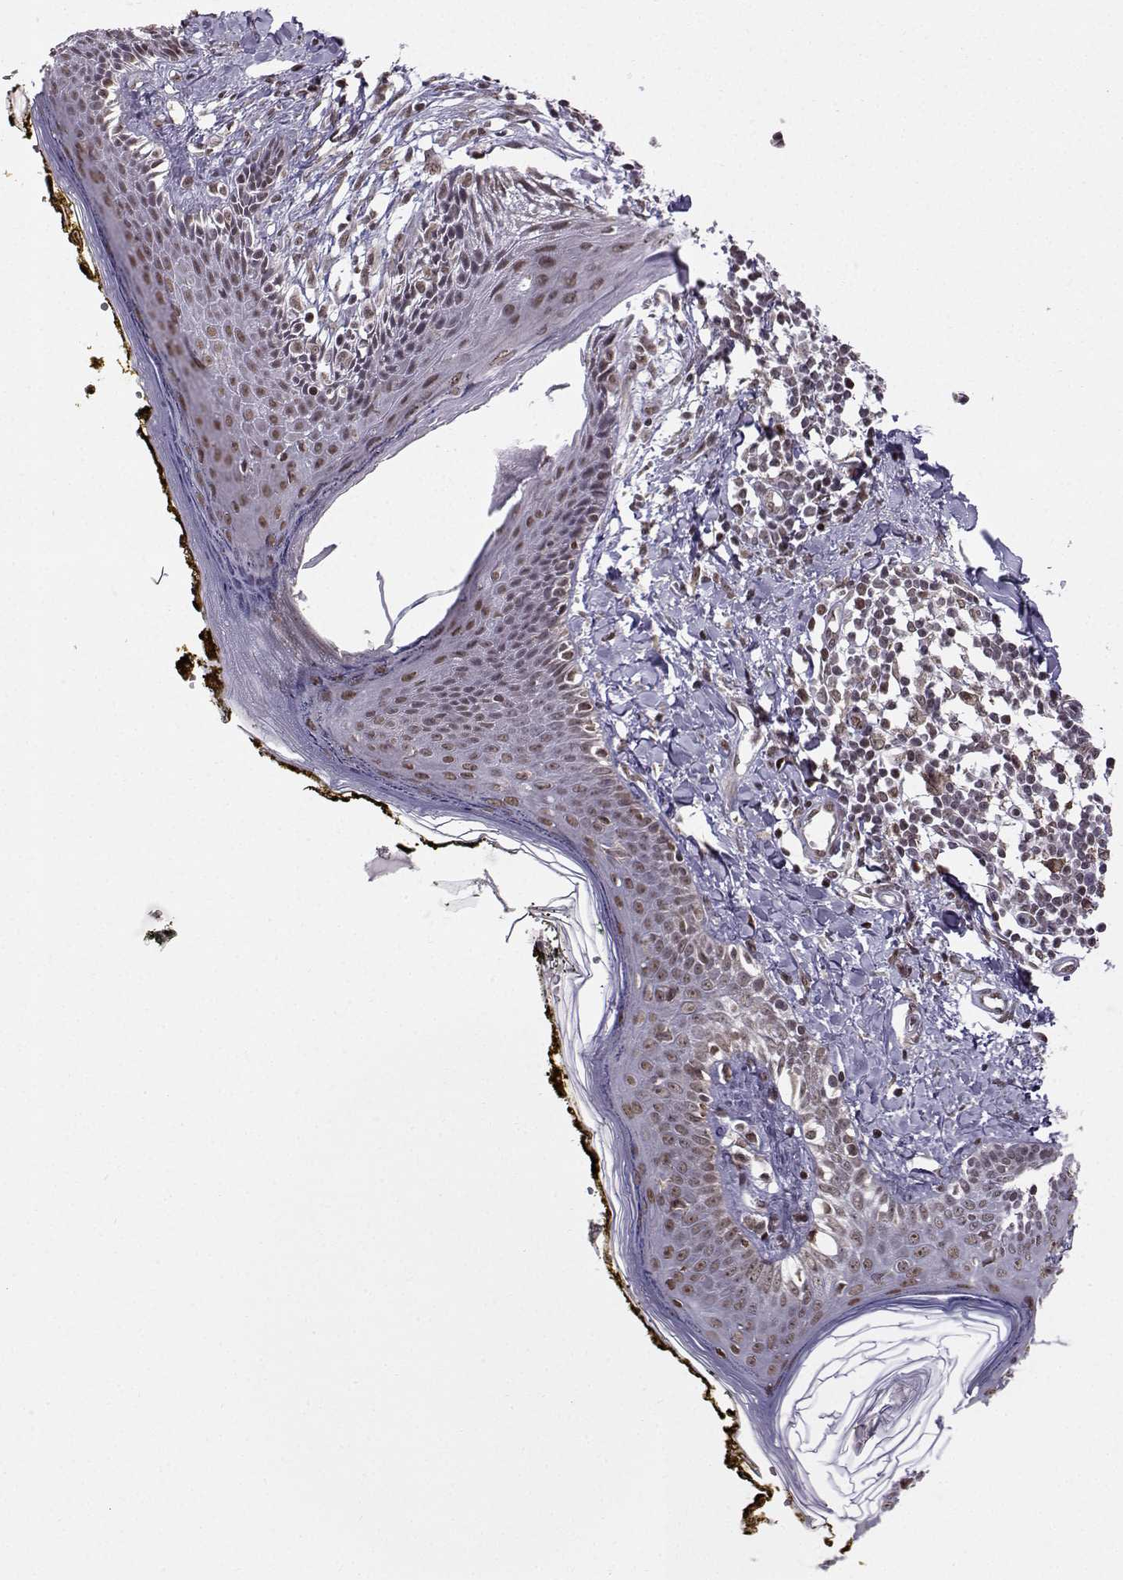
{"staining": {"intensity": "negative", "quantity": "none", "location": "none"}, "tissue": "skin", "cell_type": "Fibroblasts", "image_type": "normal", "snomed": [{"axis": "morphology", "description": "Normal tissue, NOS"}, {"axis": "topography", "description": "Skin"}], "caption": "Unremarkable skin was stained to show a protein in brown. There is no significant staining in fibroblasts. (IHC, brightfield microscopy, high magnification).", "gene": "EZH1", "patient": {"sex": "male", "age": 76}}